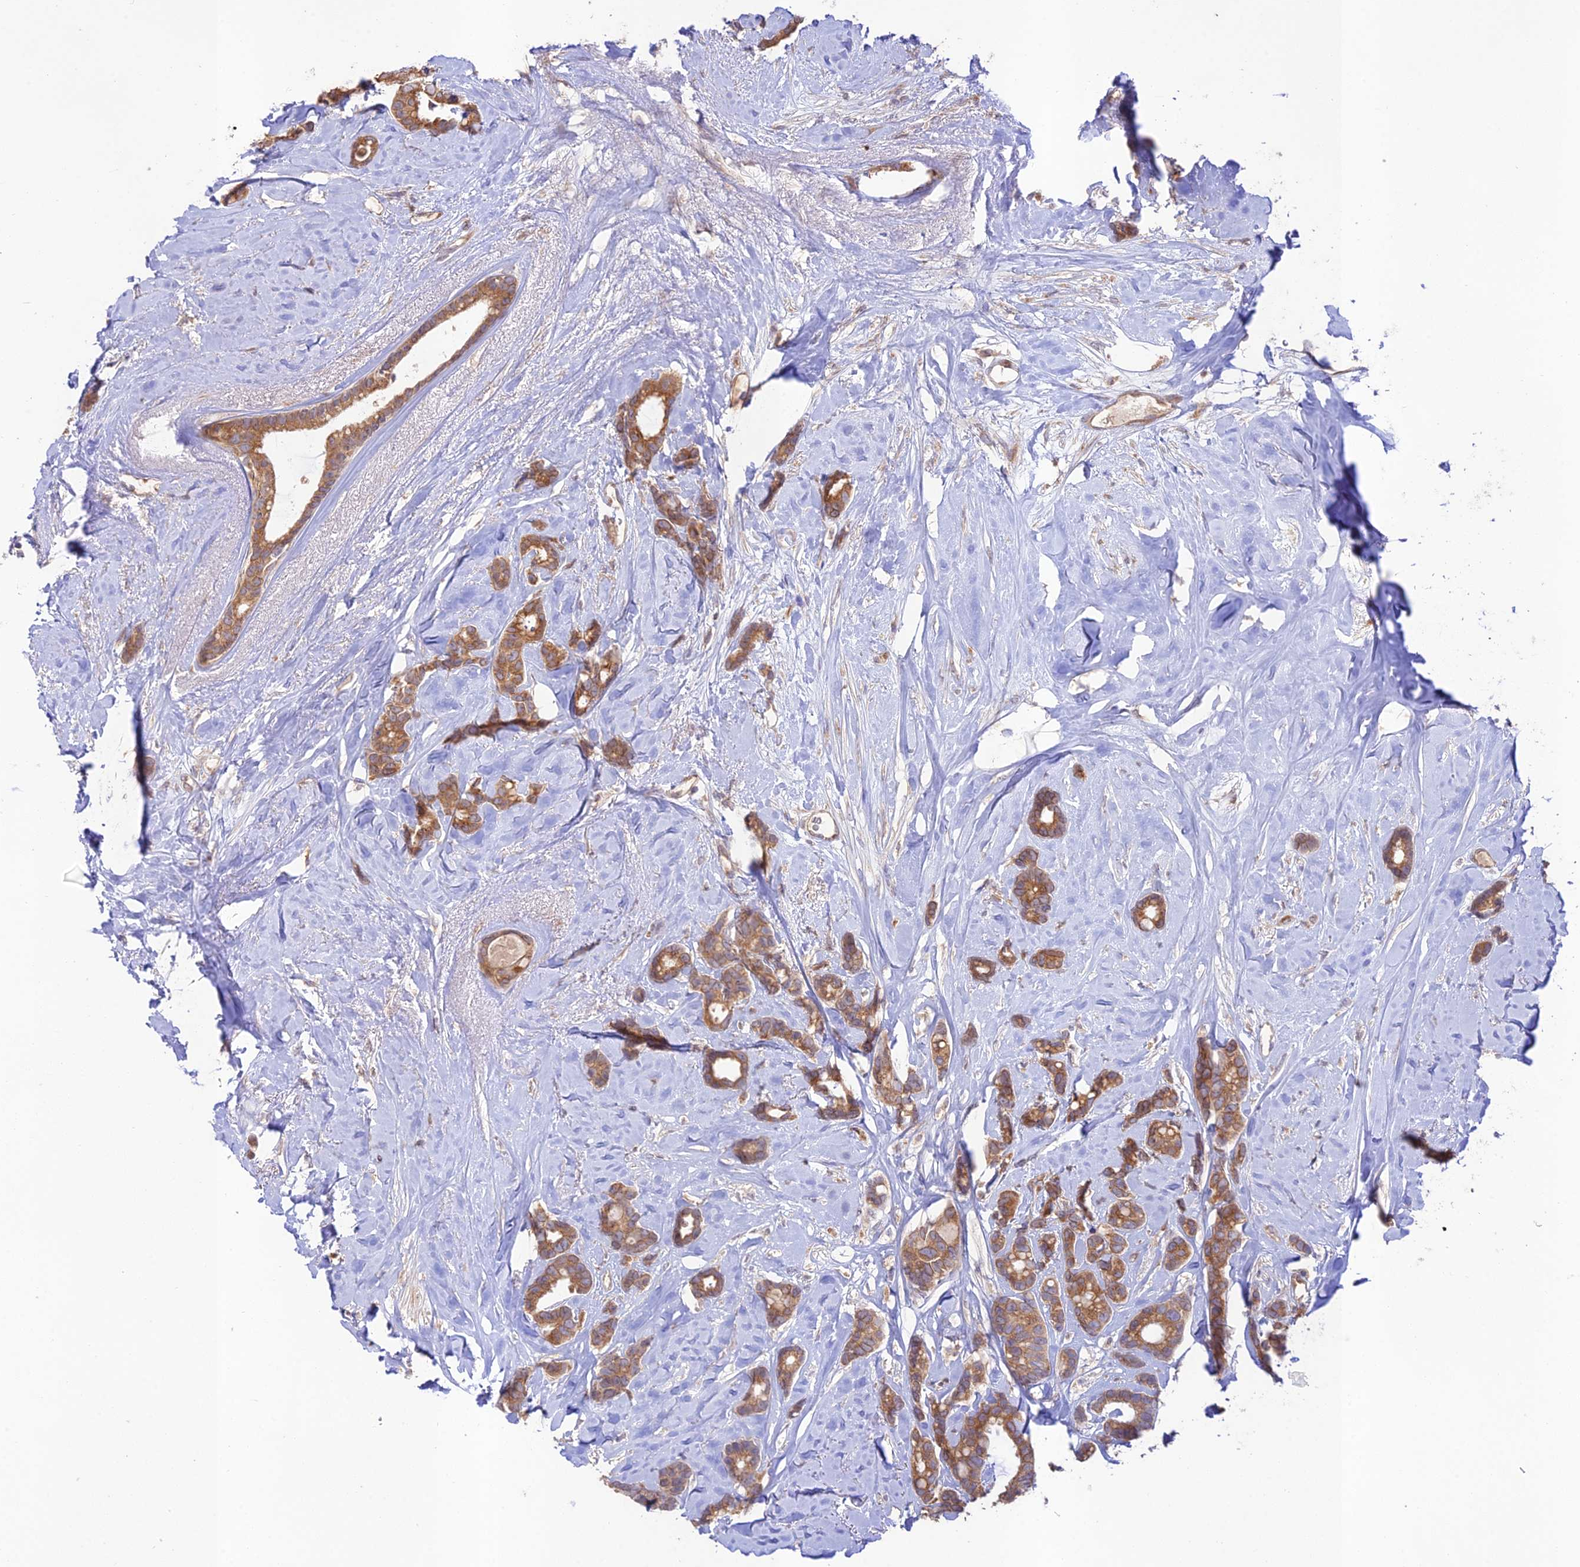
{"staining": {"intensity": "moderate", "quantity": ">75%", "location": "cytoplasmic/membranous"}, "tissue": "breast cancer", "cell_type": "Tumor cells", "image_type": "cancer", "snomed": [{"axis": "morphology", "description": "Duct carcinoma"}, {"axis": "topography", "description": "Breast"}], "caption": "Immunohistochemical staining of intraductal carcinoma (breast) demonstrates moderate cytoplasmic/membranous protein positivity in about >75% of tumor cells.", "gene": "TMEM259", "patient": {"sex": "female", "age": 87}}